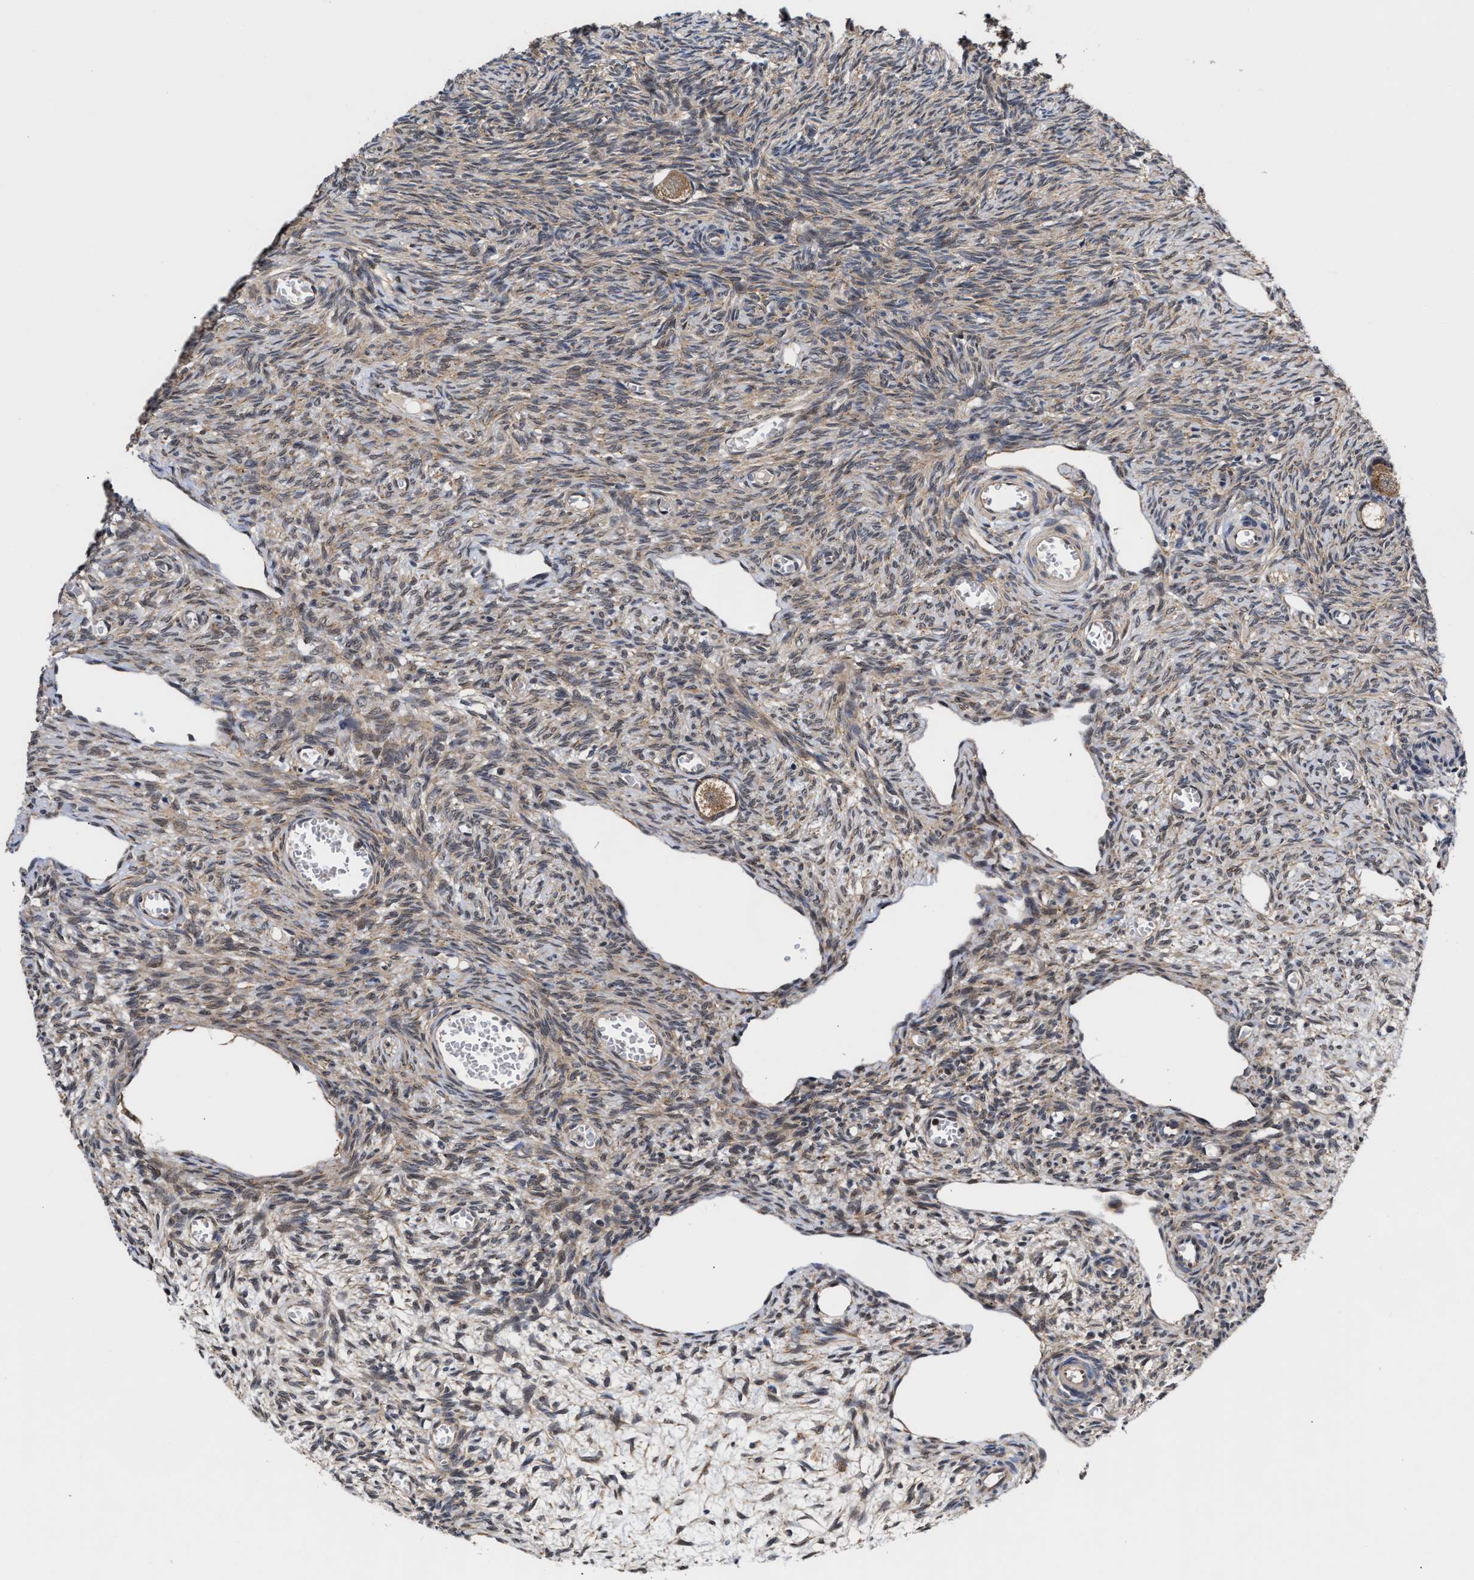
{"staining": {"intensity": "moderate", "quantity": ">75%", "location": "cytoplasmic/membranous"}, "tissue": "ovary", "cell_type": "Follicle cells", "image_type": "normal", "snomed": [{"axis": "morphology", "description": "Normal tissue, NOS"}, {"axis": "topography", "description": "Ovary"}], "caption": "A brown stain labels moderate cytoplasmic/membranous expression of a protein in follicle cells of unremarkable human ovary. The protein is shown in brown color, while the nuclei are stained blue.", "gene": "CLIP2", "patient": {"sex": "female", "age": 27}}